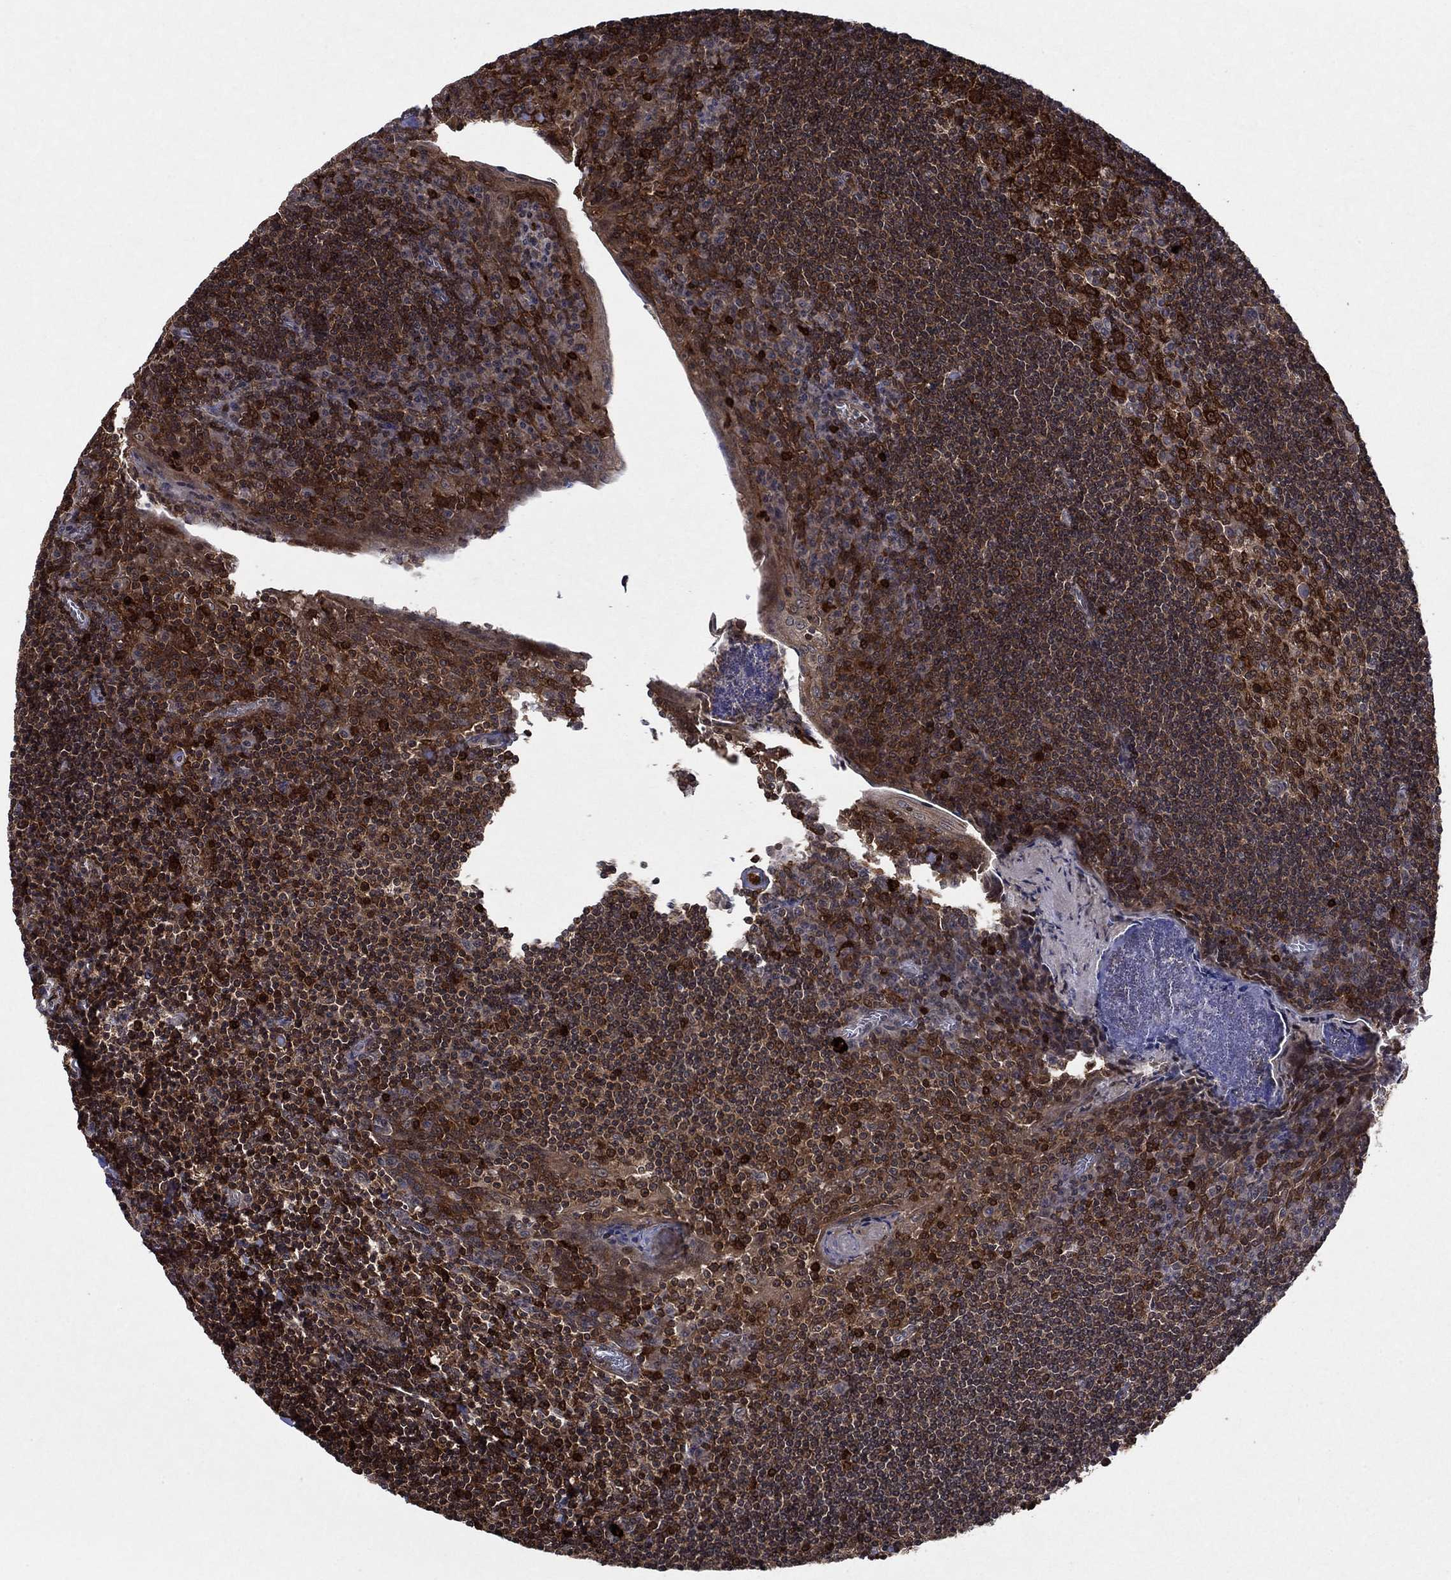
{"staining": {"intensity": "strong", "quantity": "25%-75%", "location": "cytoplasmic/membranous"}, "tissue": "tonsil", "cell_type": "Germinal center cells", "image_type": "normal", "snomed": [{"axis": "morphology", "description": "Normal tissue, NOS"}, {"axis": "topography", "description": "Tonsil"}], "caption": "Tonsil stained with immunohistochemistry (IHC) shows strong cytoplasmic/membranous positivity in approximately 25%-75% of germinal center cells. Immunohistochemistry stains the protein in brown and the nuclei are stained blue.", "gene": "CACYBP", "patient": {"sex": "female", "age": 12}}